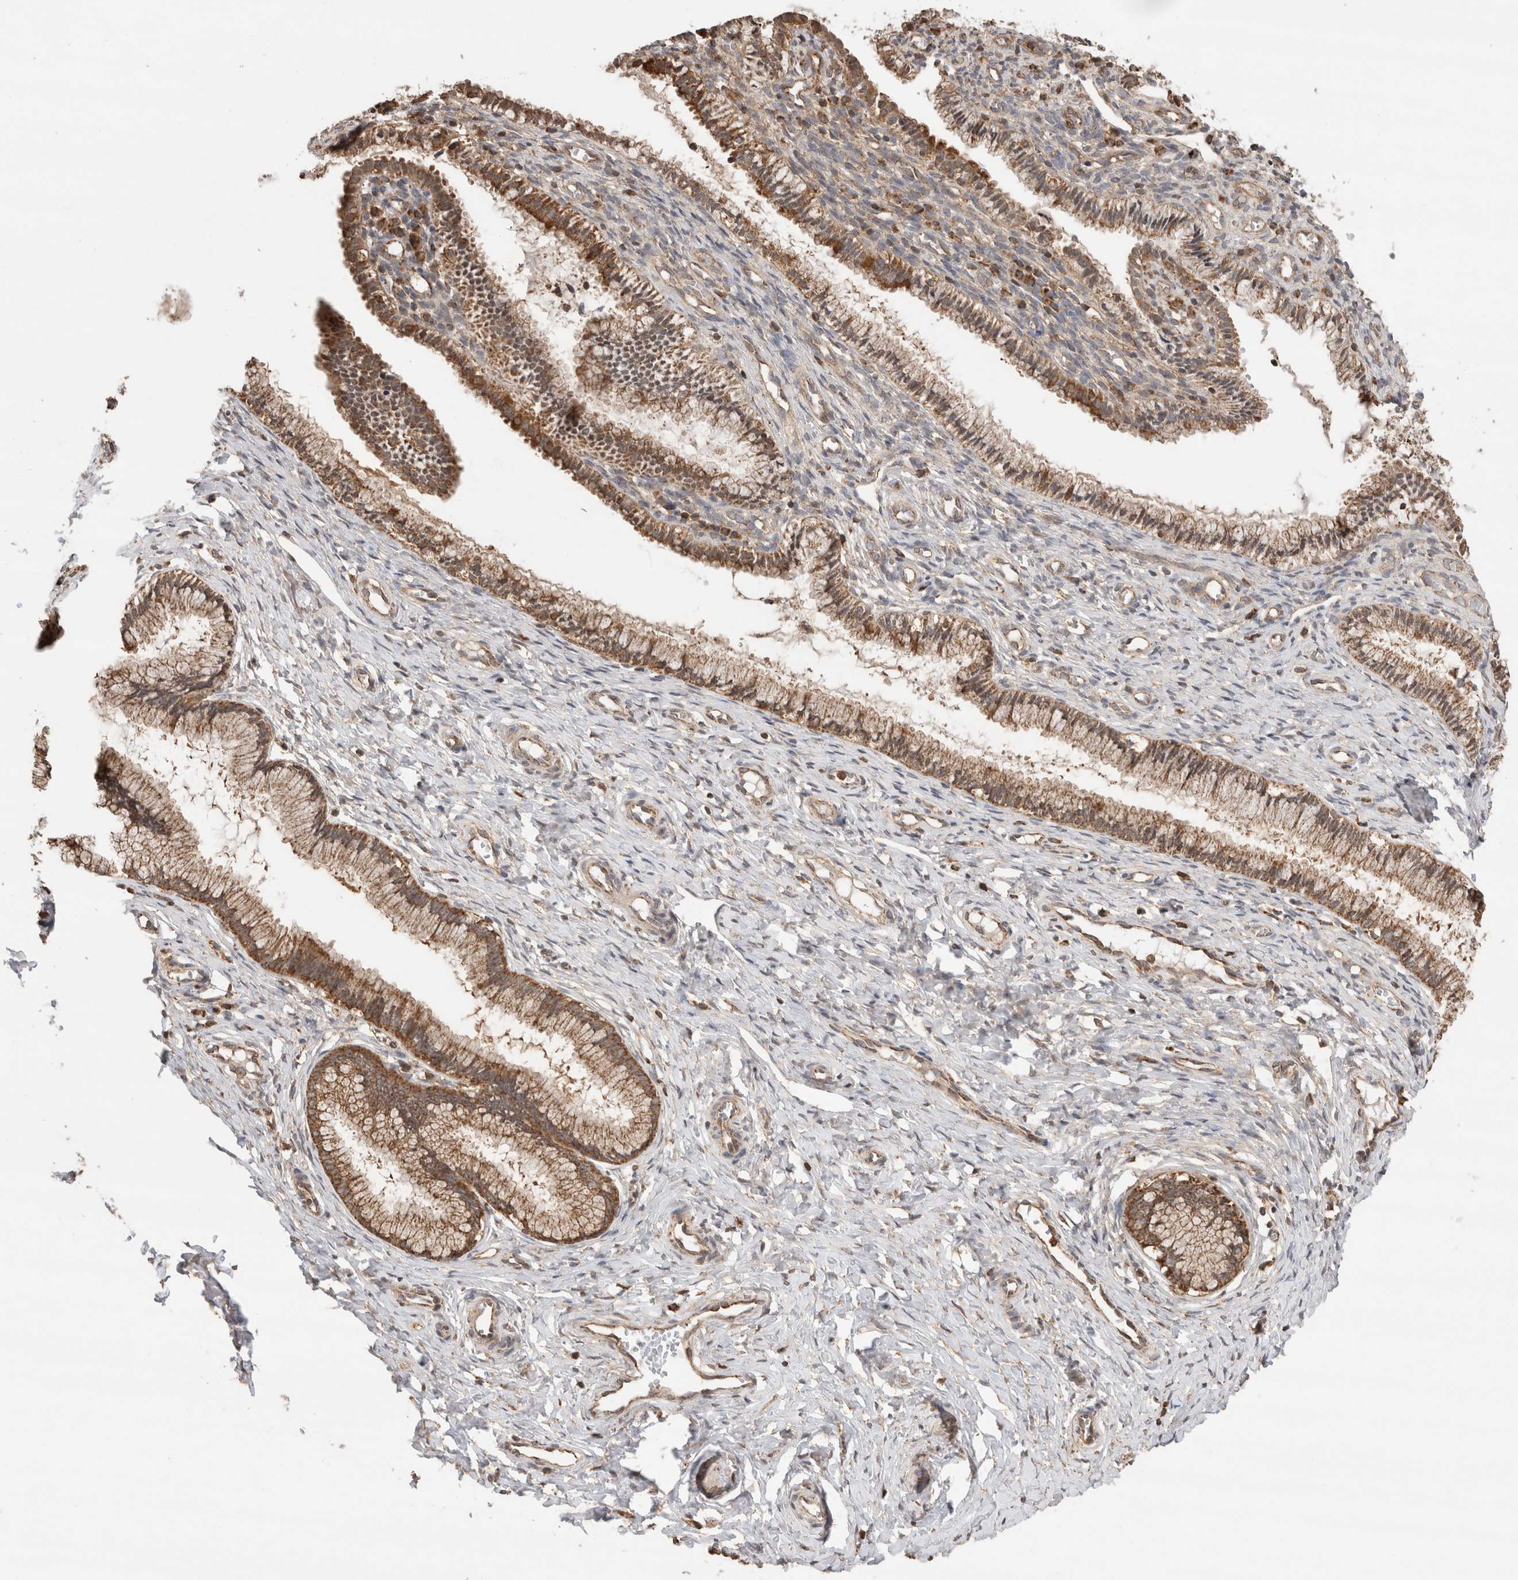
{"staining": {"intensity": "strong", "quantity": "25%-75%", "location": "cytoplasmic/membranous"}, "tissue": "cervix", "cell_type": "Glandular cells", "image_type": "normal", "snomed": [{"axis": "morphology", "description": "Normal tissue, NOS"}, {"axis": "topography", "description": "Cervix"}], "caption": "DAB immunohistochemical staining of normal human cervix reveals strong cytoplasmic/membranous protein positivity in approximately 25%-75% of glandular cells. The staining was performed using DAB (3,3'-diaminobenzidine) to visualize the protein expression in brown, while the nuclei were stained in blue with hematoxylin (Magnification: 20x).", "gene": "IMMP2L", "patient": {"sex": "female", "age": 27}}